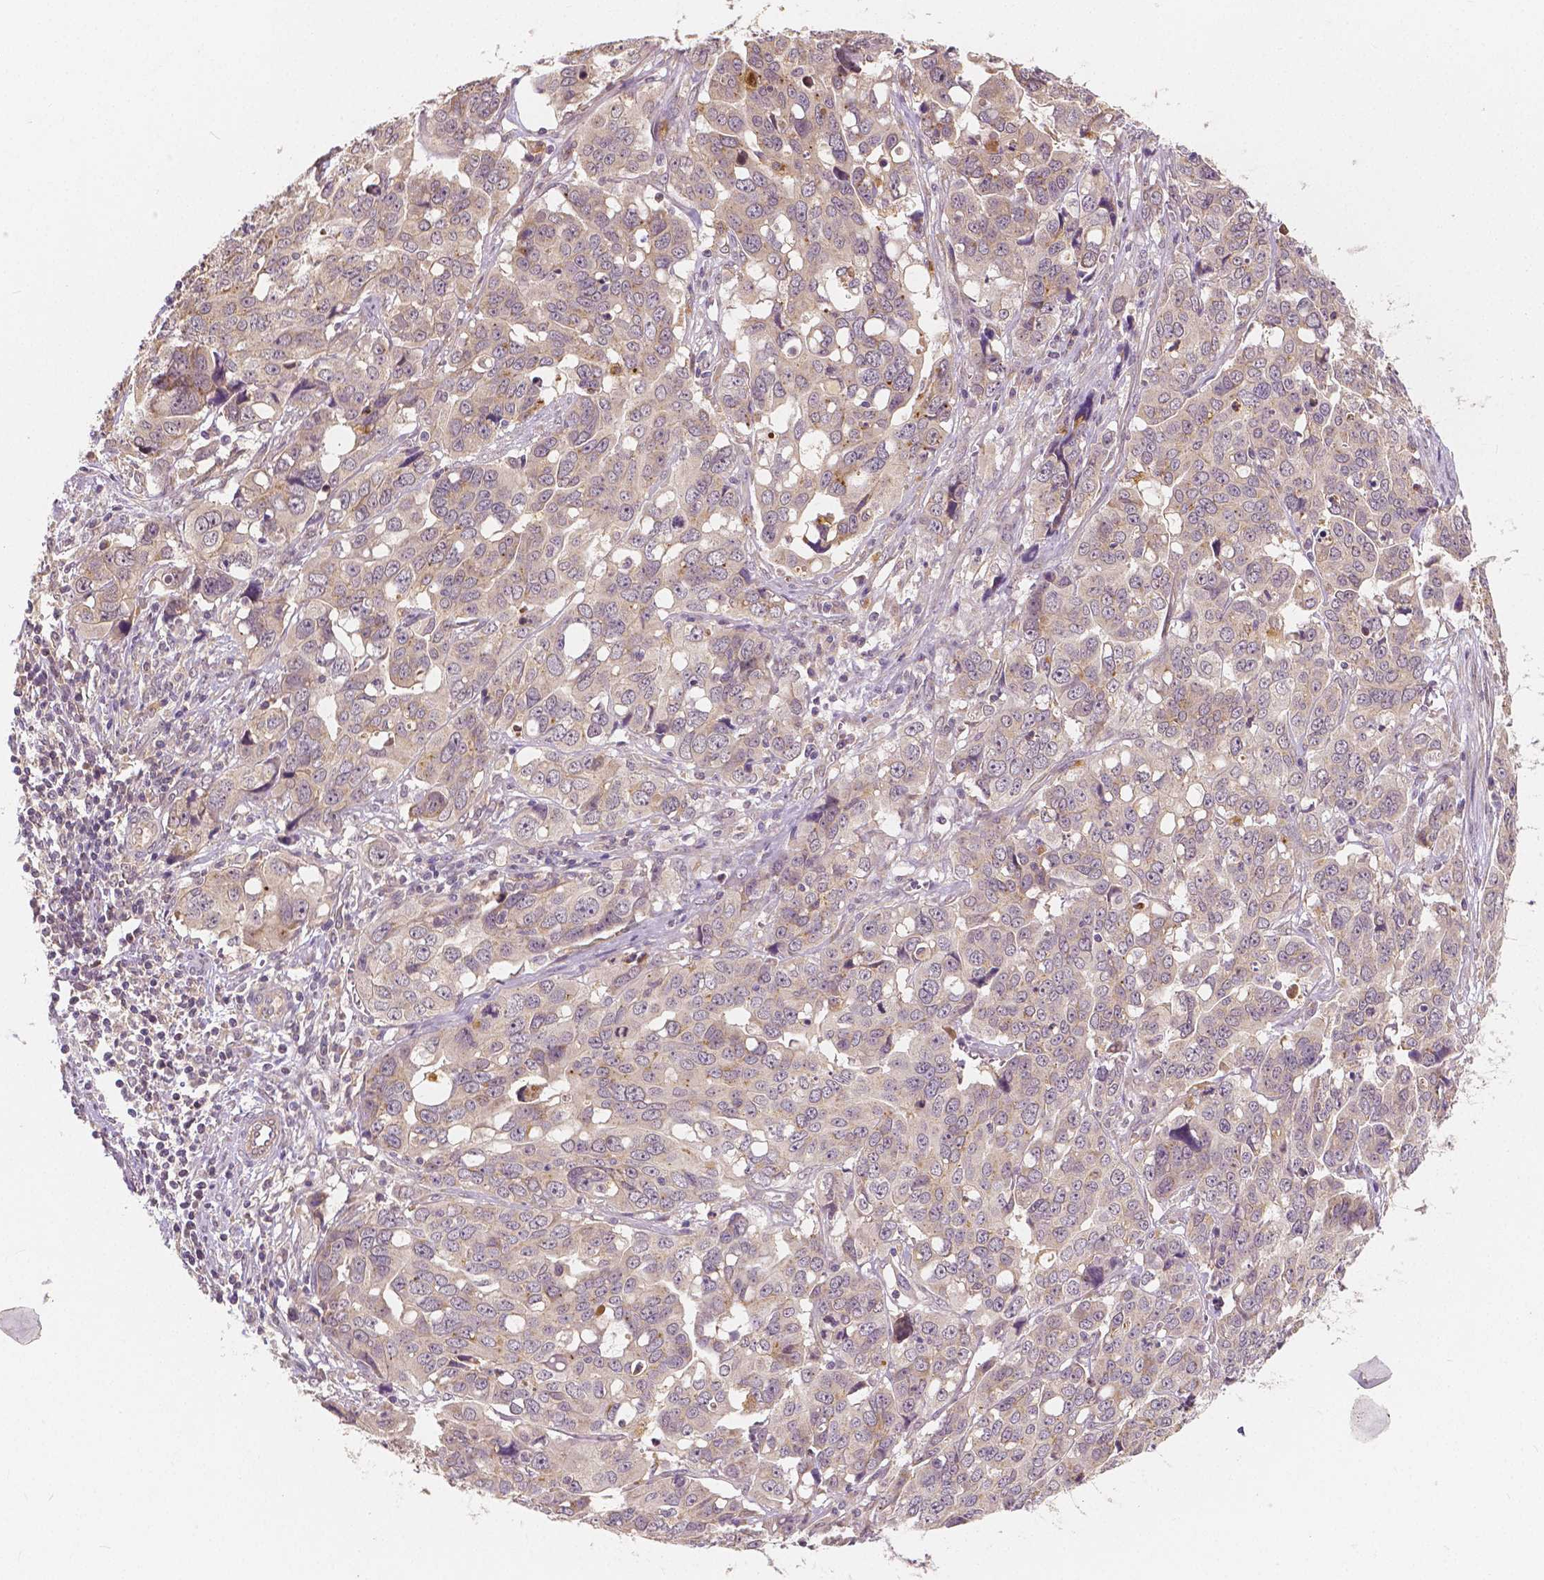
{"staining": {"intensity": "weak", "quantity": "<25%", "location": "cytoplasmic/membranous"}, "tissue": "ovarian cancer", "cell_type": "Tumor cells", "image_type": "cancer", "snomed": [{"axis": "morphology", "description": "Carcinoma, endometroid"}, {"axis": "topography", "description": "Ovary"}], "caption": "A high-resolution micrograph shows immunohistochemistry (IHC) staining of ovarian cancer, which exhibits no significant staining in tumor cells.", "gene": "SNX12", "patient": {"sex": "female", "age": 78}}